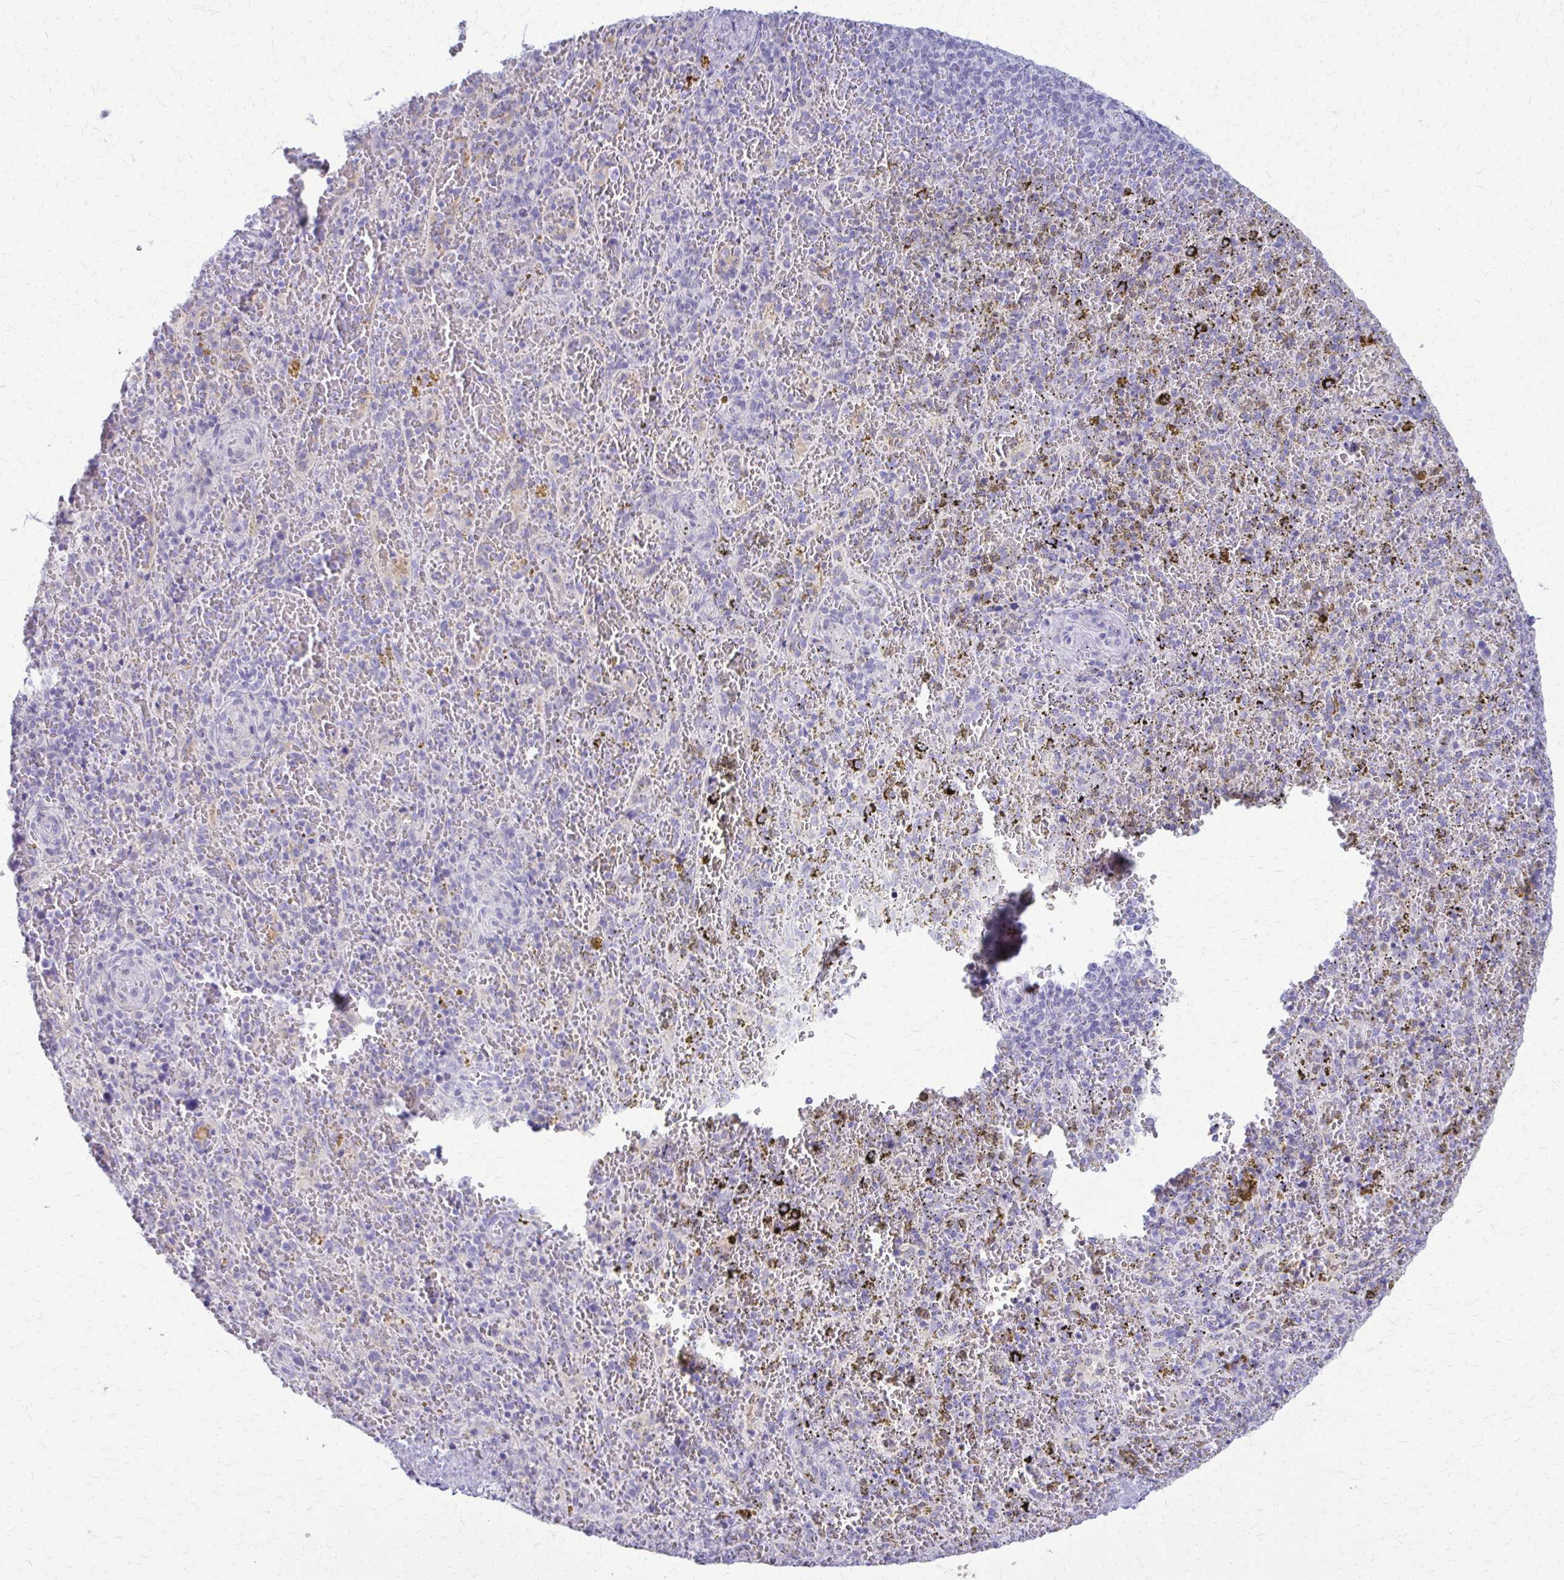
{"staining": {"intensity": "negative", "quantity": "none", "location": "none"}, "tissue": "spleen", "cell_type": "Cells in red pulp", "image_type": "normal", "snomed": [{"axis": "morphology", "description": "Normal tissue, NOS"}, {"axis": "topography", "description": "Spleen"}], "caption": "This is an immunohistochemistry (IHC) image of normal human spleen. There is no expression in cells in red pulp.", "gene": "ACSM2A", "patient": {"sex": "female", "age": 50}}